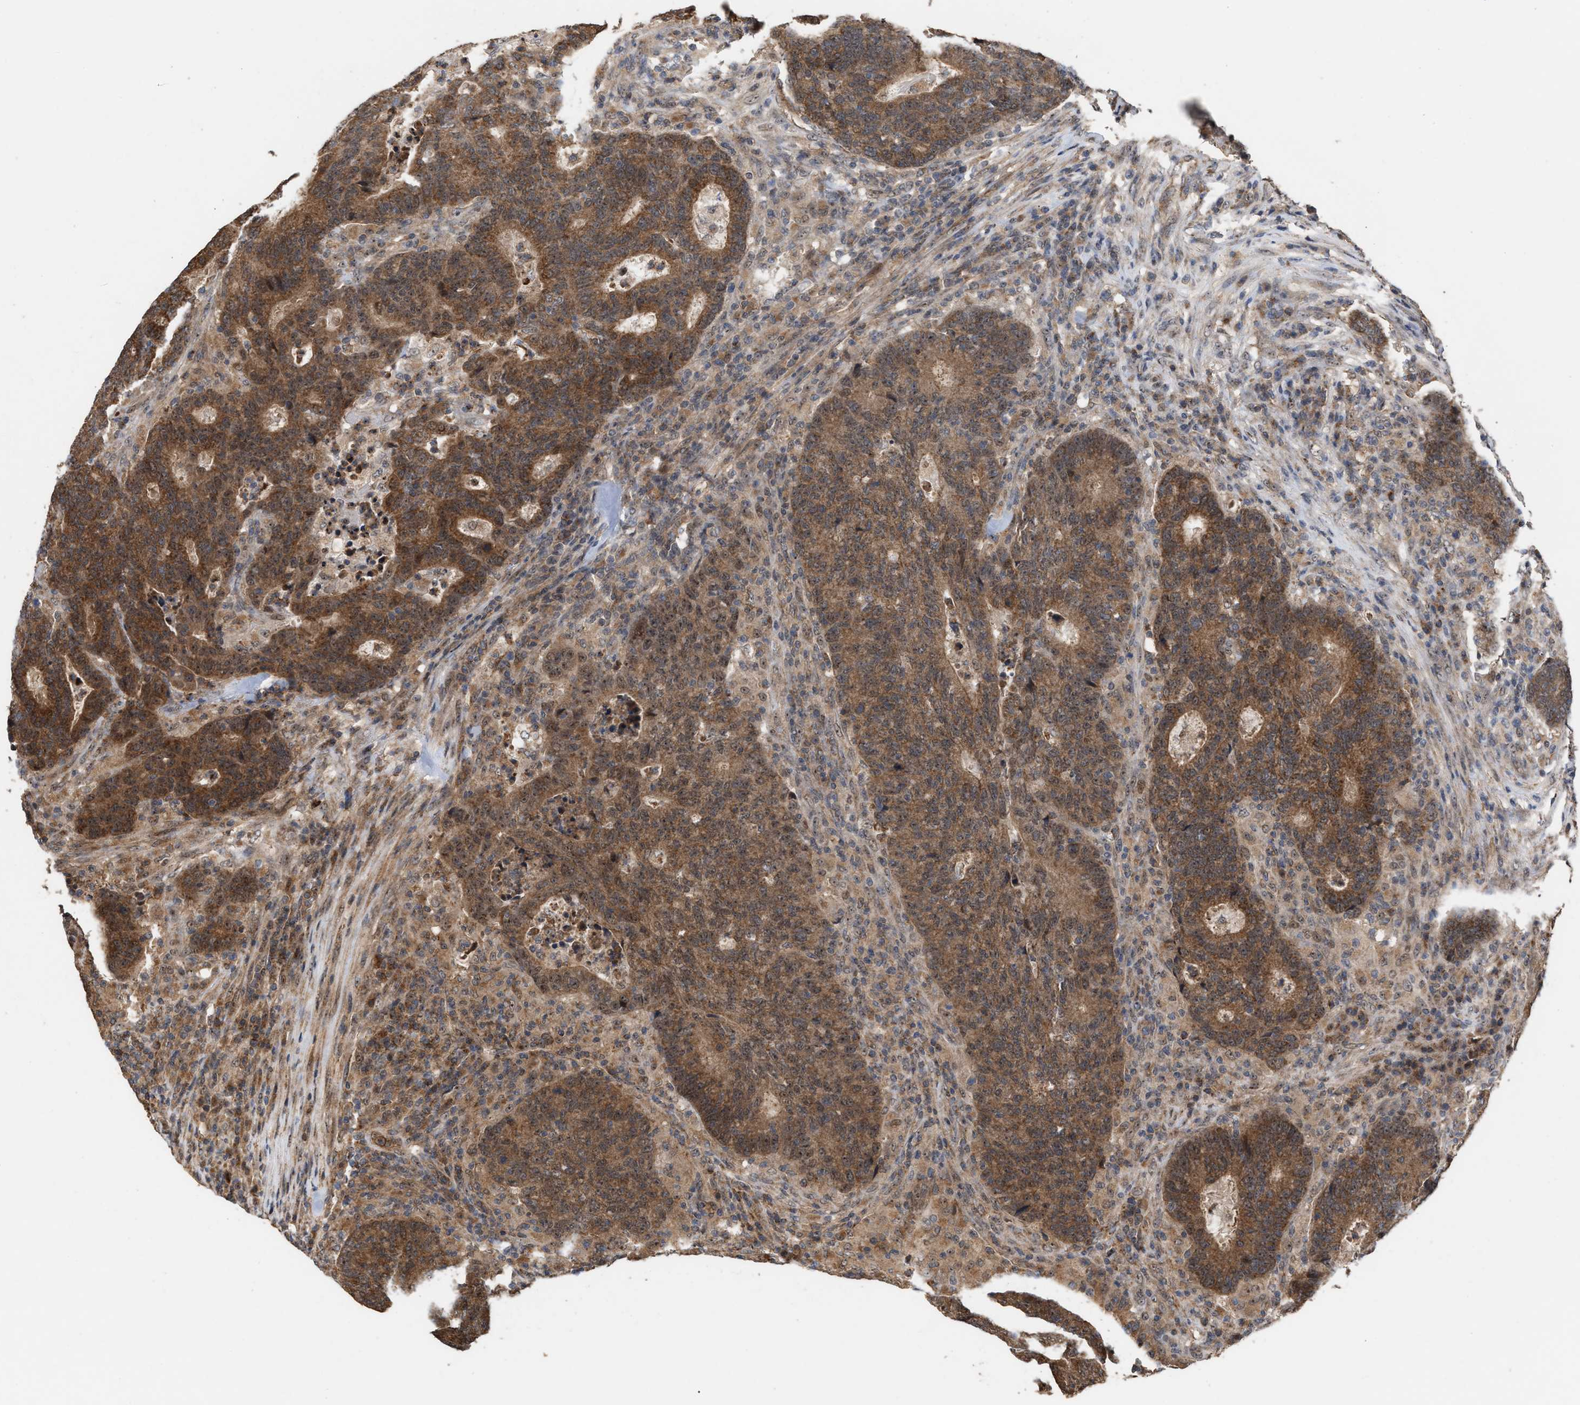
{"staining": {"intensity": "strong", "quantity": ">75%", "location": "cytoplasmic/membranous,nuclear"}, "tissue": "colorectal cancer", "cell_type": "Tumor cells", "image_type": "cancer", "snomed": [{"axis": "morphology", "description": "Adenocarcinoma, NOS"}, {"axis": "topography", "description": "Colon"}], "caption": "Colorectal cancer (adenocarcinoma) was stained to show a protein in brown. There is high levels of strong cytoplasmic/membranous and nuclear staining in approximately >75% of tumor cells.", "gene": "EXOSC2", "patient": {"sex": "female", "age": 75}}